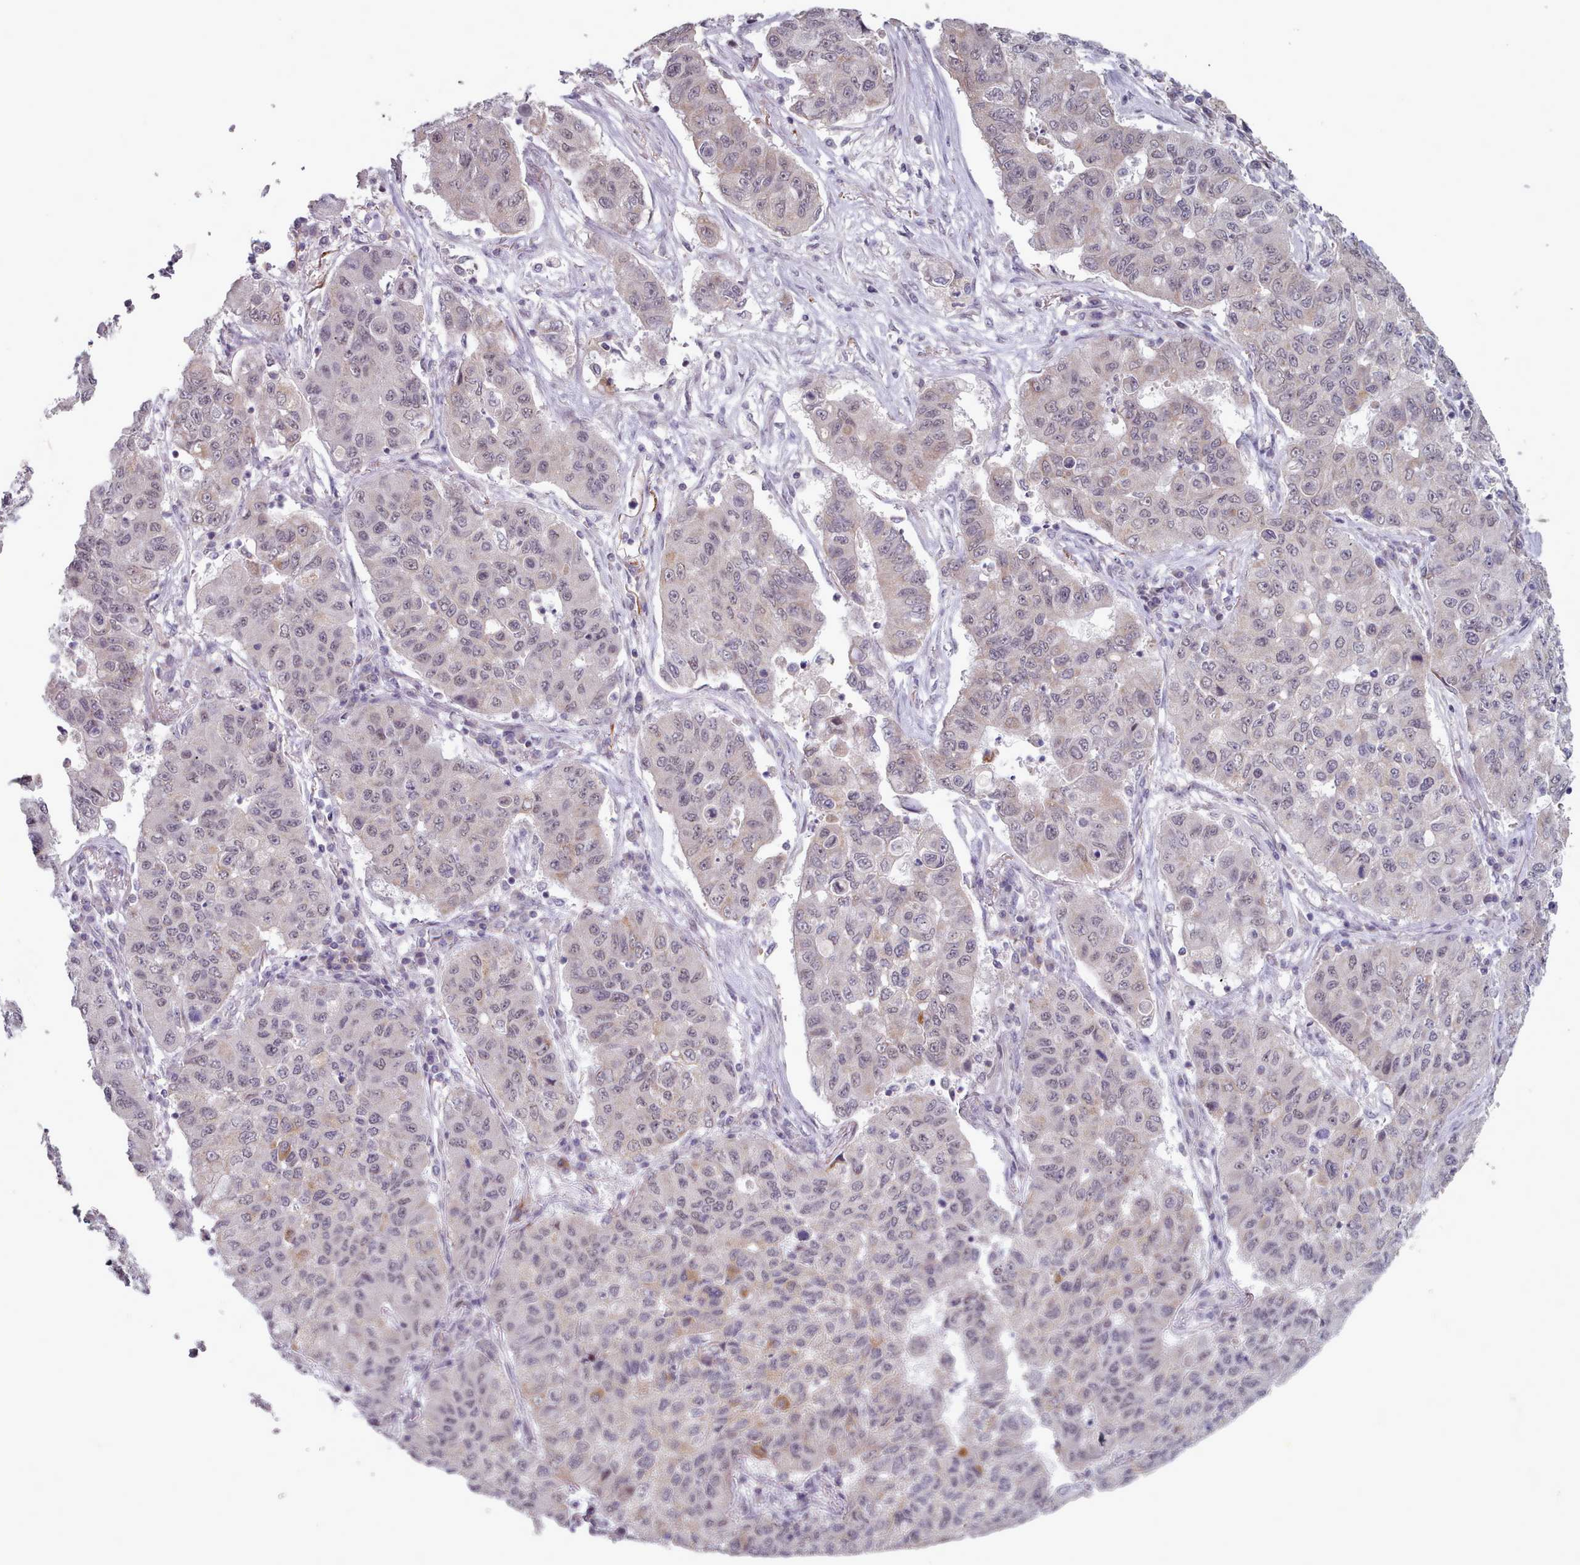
{"staining": {"intensity": "weak", "quantity": "<25%", "location": "cytoplasmic/membranous,nuclear"}, "tissue": "lung cancer", "cell_type": "Tumor cells", "image_type": "cancer", "snomed": [{"axis": "morphology", "description": "Squamous cell carcinoma, NOS"}, {"axis": "topography", "description": "Lung"}], "caption": "Tumor cells are negative for brown protein staining in lung squamous cell carcinoma.", "gene": "TRARG1", "patient": {"sex": "male", "age": 74}}